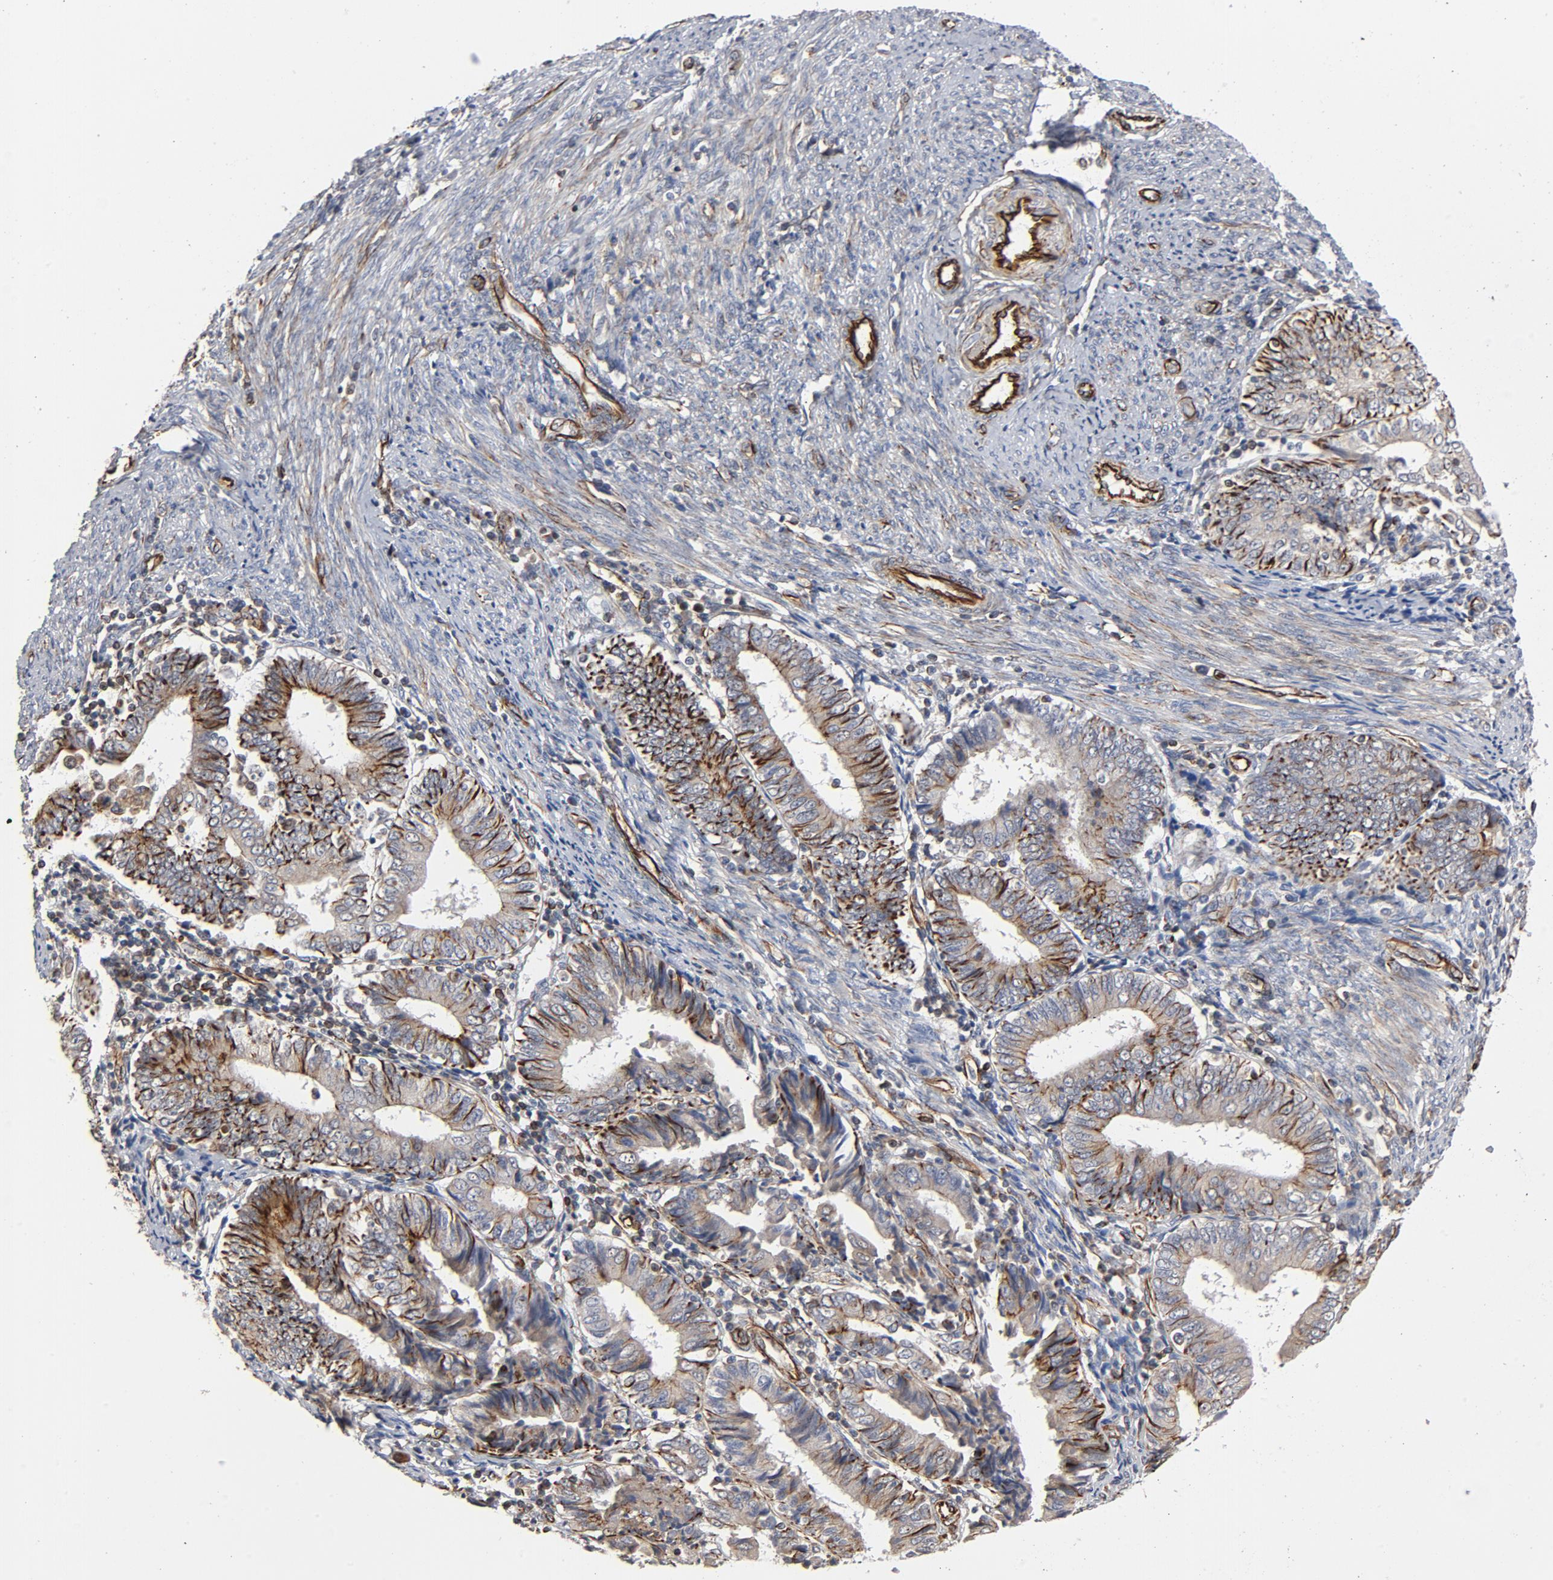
{"staining": {"intensity": "strong", "quantity": "25%-75%", "location": "cytoplasmic/membranous"}, "tissue": "endometrial cancer", "cell_type": "Tumor cells", "image_type": "cancer", "snomed": [{"axis": "morphology", "description": "Adenocarcinoma, NOS"}, {"axis": "topography", "description": "Endometrium"}], "caption": "Protein analysis of endometrial cancer (adenocarcinoma) tissue shows strong cytoplasmic/membranous positivity in approximately 25%-75% of tumor cells. (brown staining indicates protein expression, while blue staining denotes nuclei).", "gene": "FAM118A", "patient": {"sex": "female", "age": 75}}